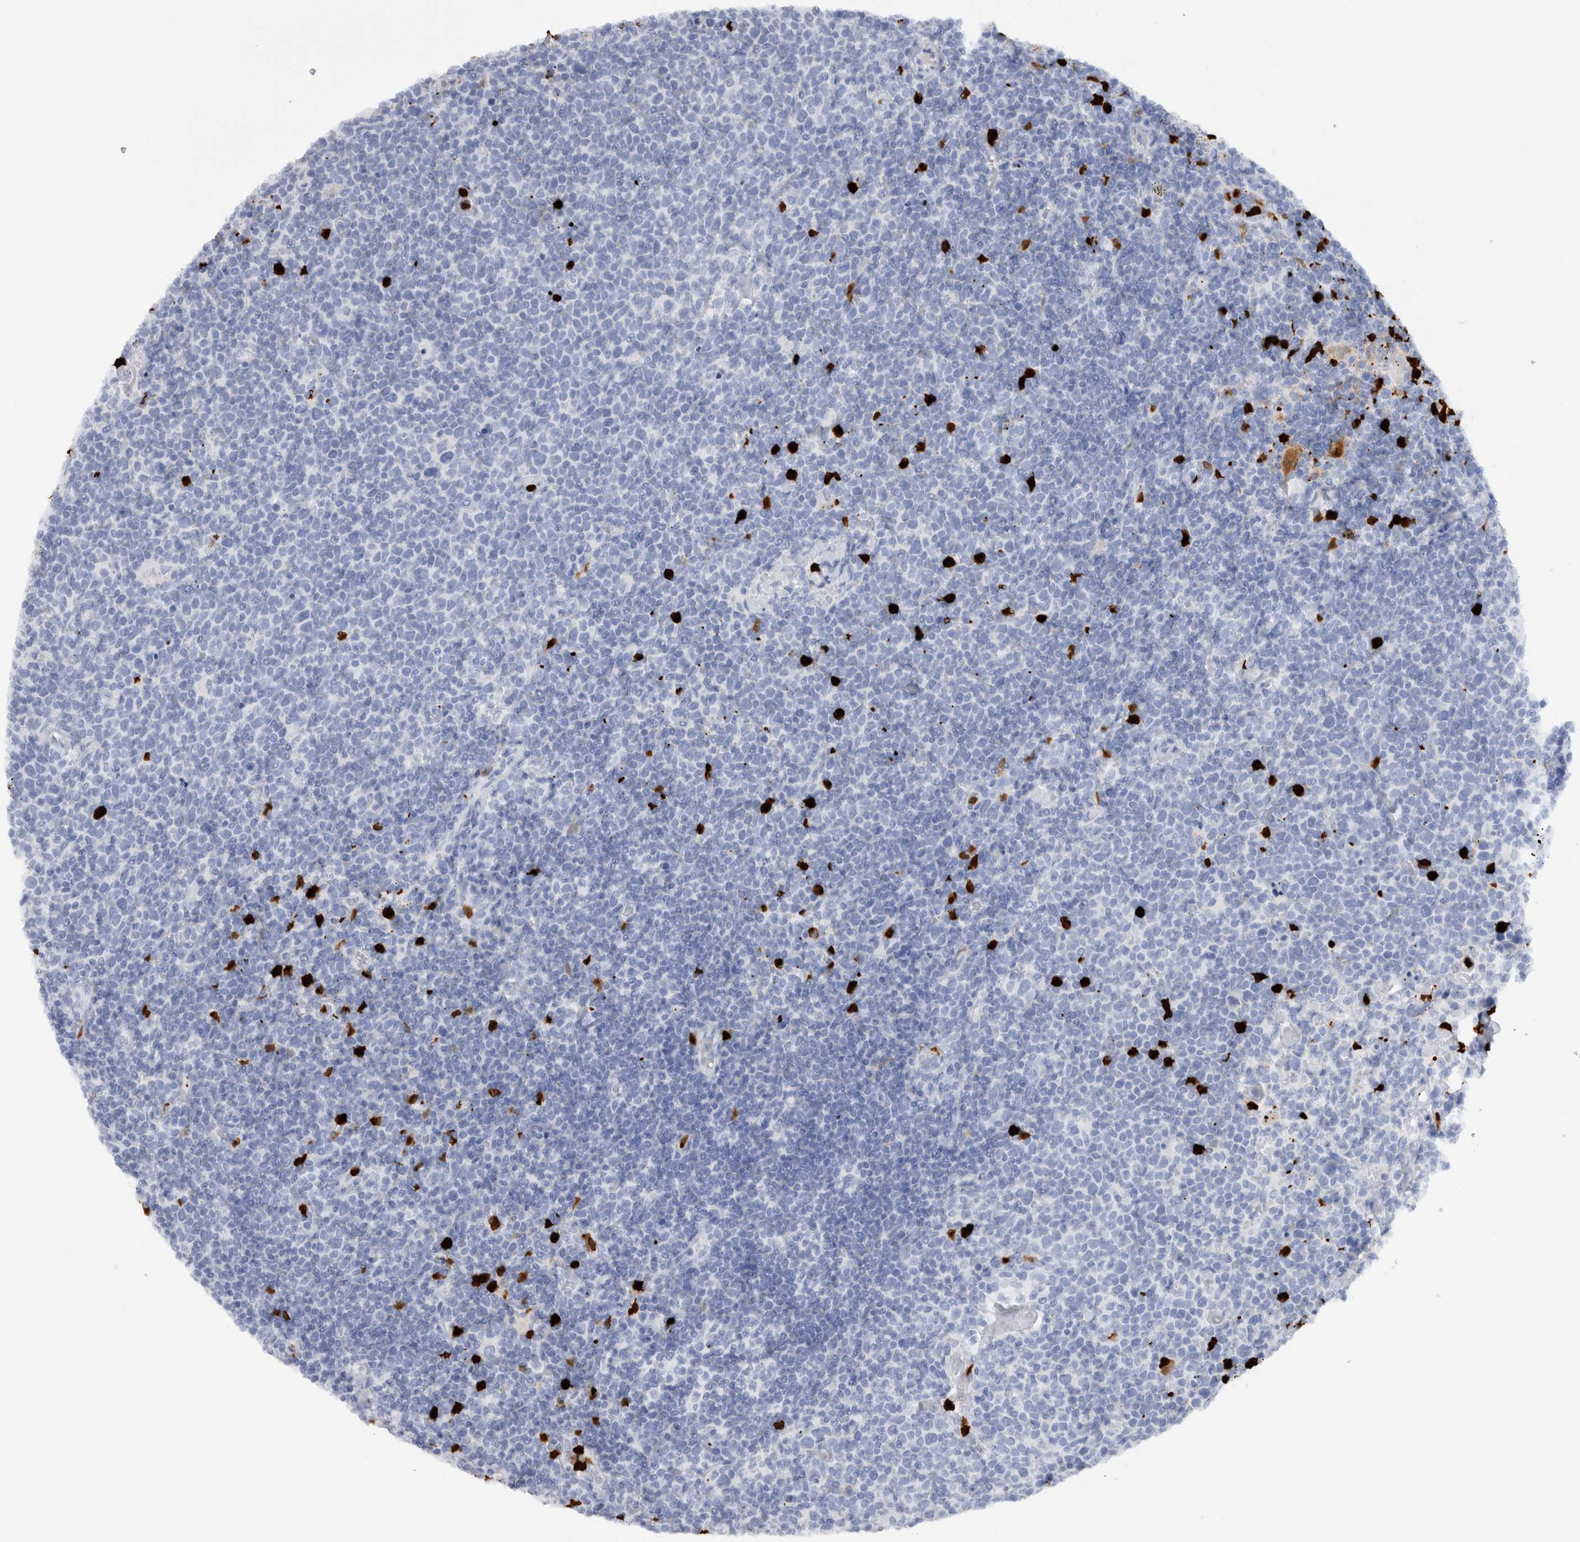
{"staining": {"intensity": "negative", "quantity": "none", "location": "none"}, "tissue": "lymphoma", "cell_type": "Tumor cells", "image_type": "cancer", "snomed": [{"axis": "morphology", "description": "Malignant lymphoma, non-Hodgkin's type, High grade"}, {"axis": "topography", "description": "Lymph node"}], "caption": "An image of human lymphoma is negative for staining in tumor cells.", "gene": "S100A8", "patient": {"sex": "male", "age": 61}}